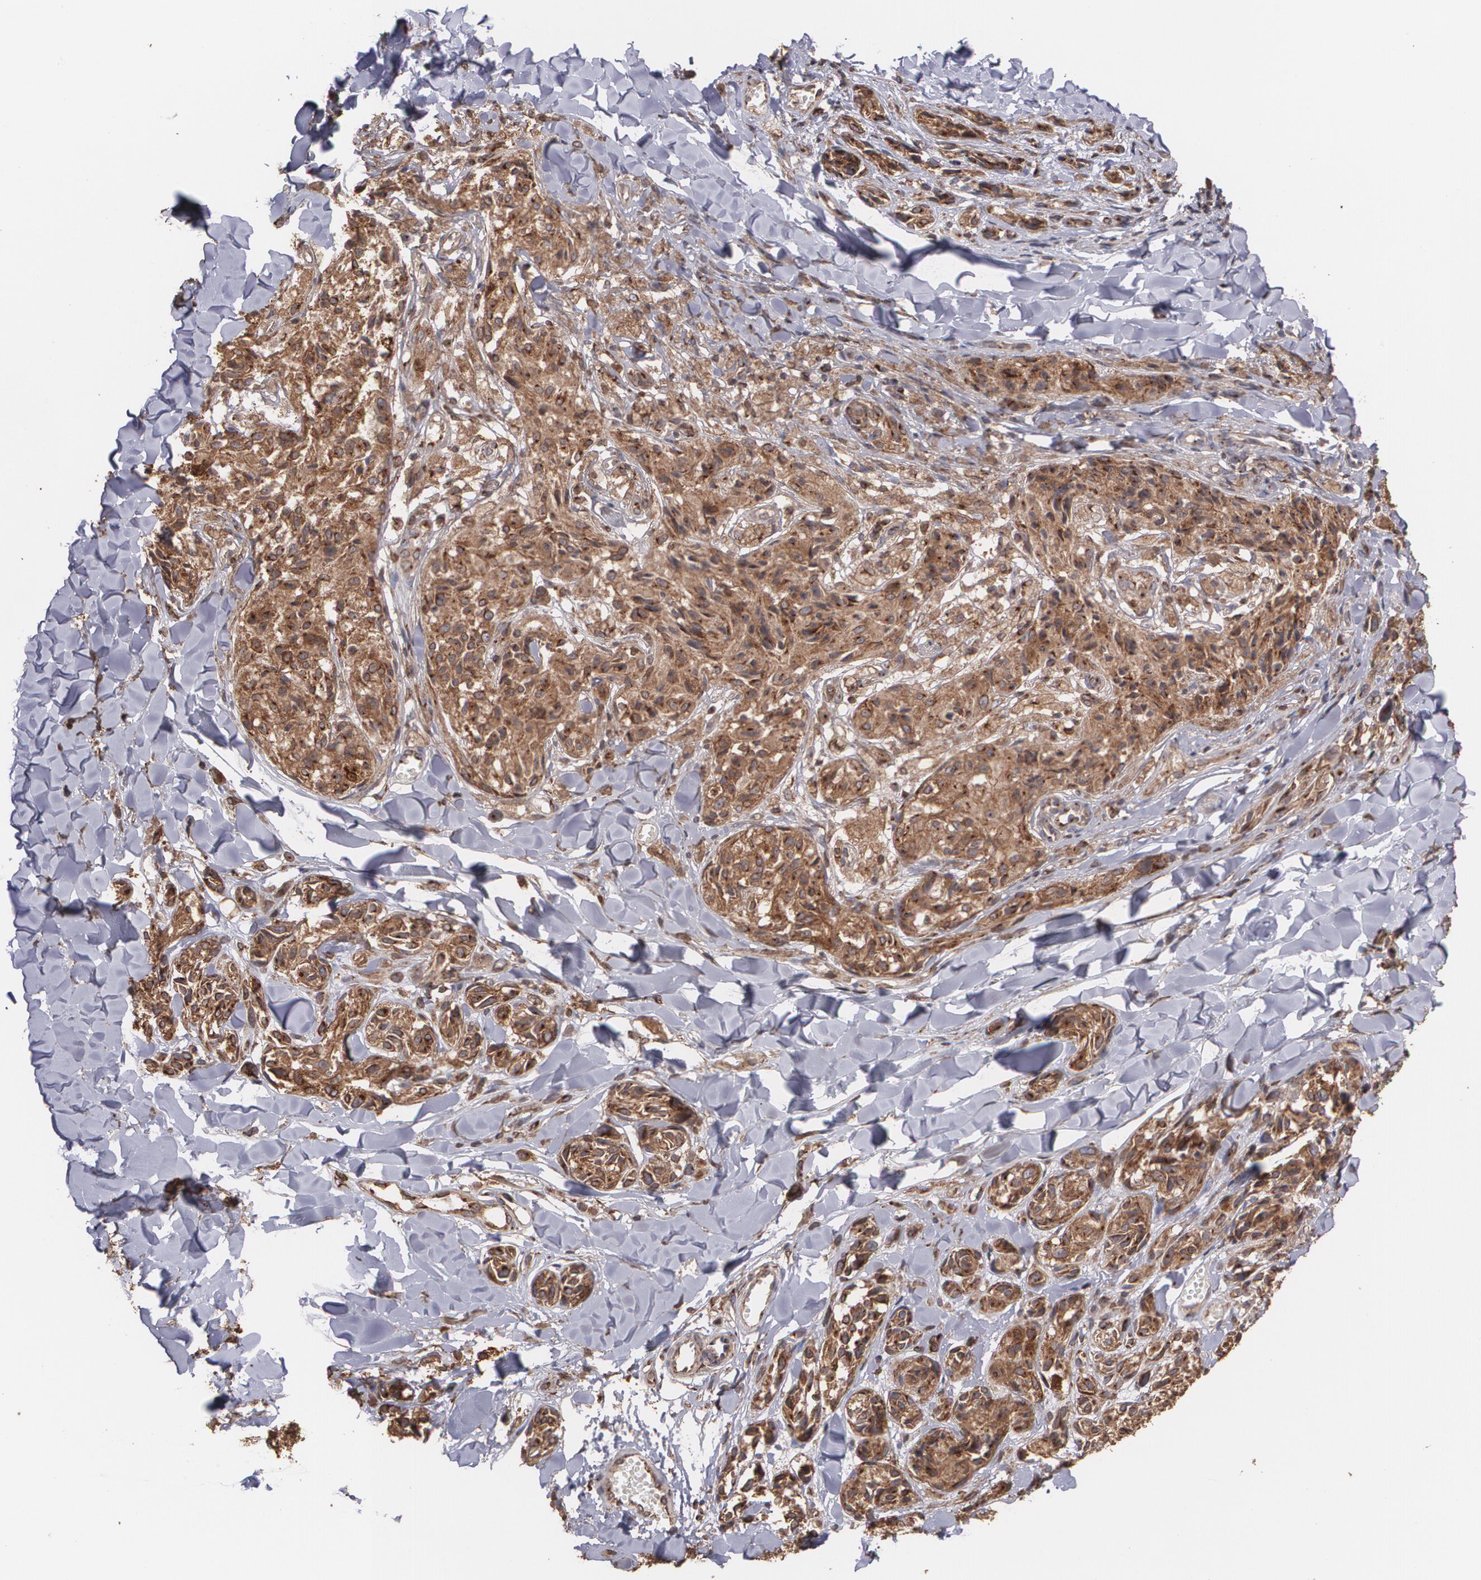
{"staining": {"intensity": "strong", "quantity": ">75%", "location": "cytoplasmic/membranous"}, "tissue": "melanoma", "cell_type": "Tumor cells", "image_type": "cancer", "snomed": [{"axis": "morphology", "description": "Malignant melanoma, Metastatic site"}, {"axis": "topography", "description": "Skin"}], "caption": "Protein expression analysis of melanoma shows strong cytoplasmic/membranous staining in approximately >75% of tumor cells.", "gene": "TRIP11", "patient": {"sex": "female", "age": 66}}